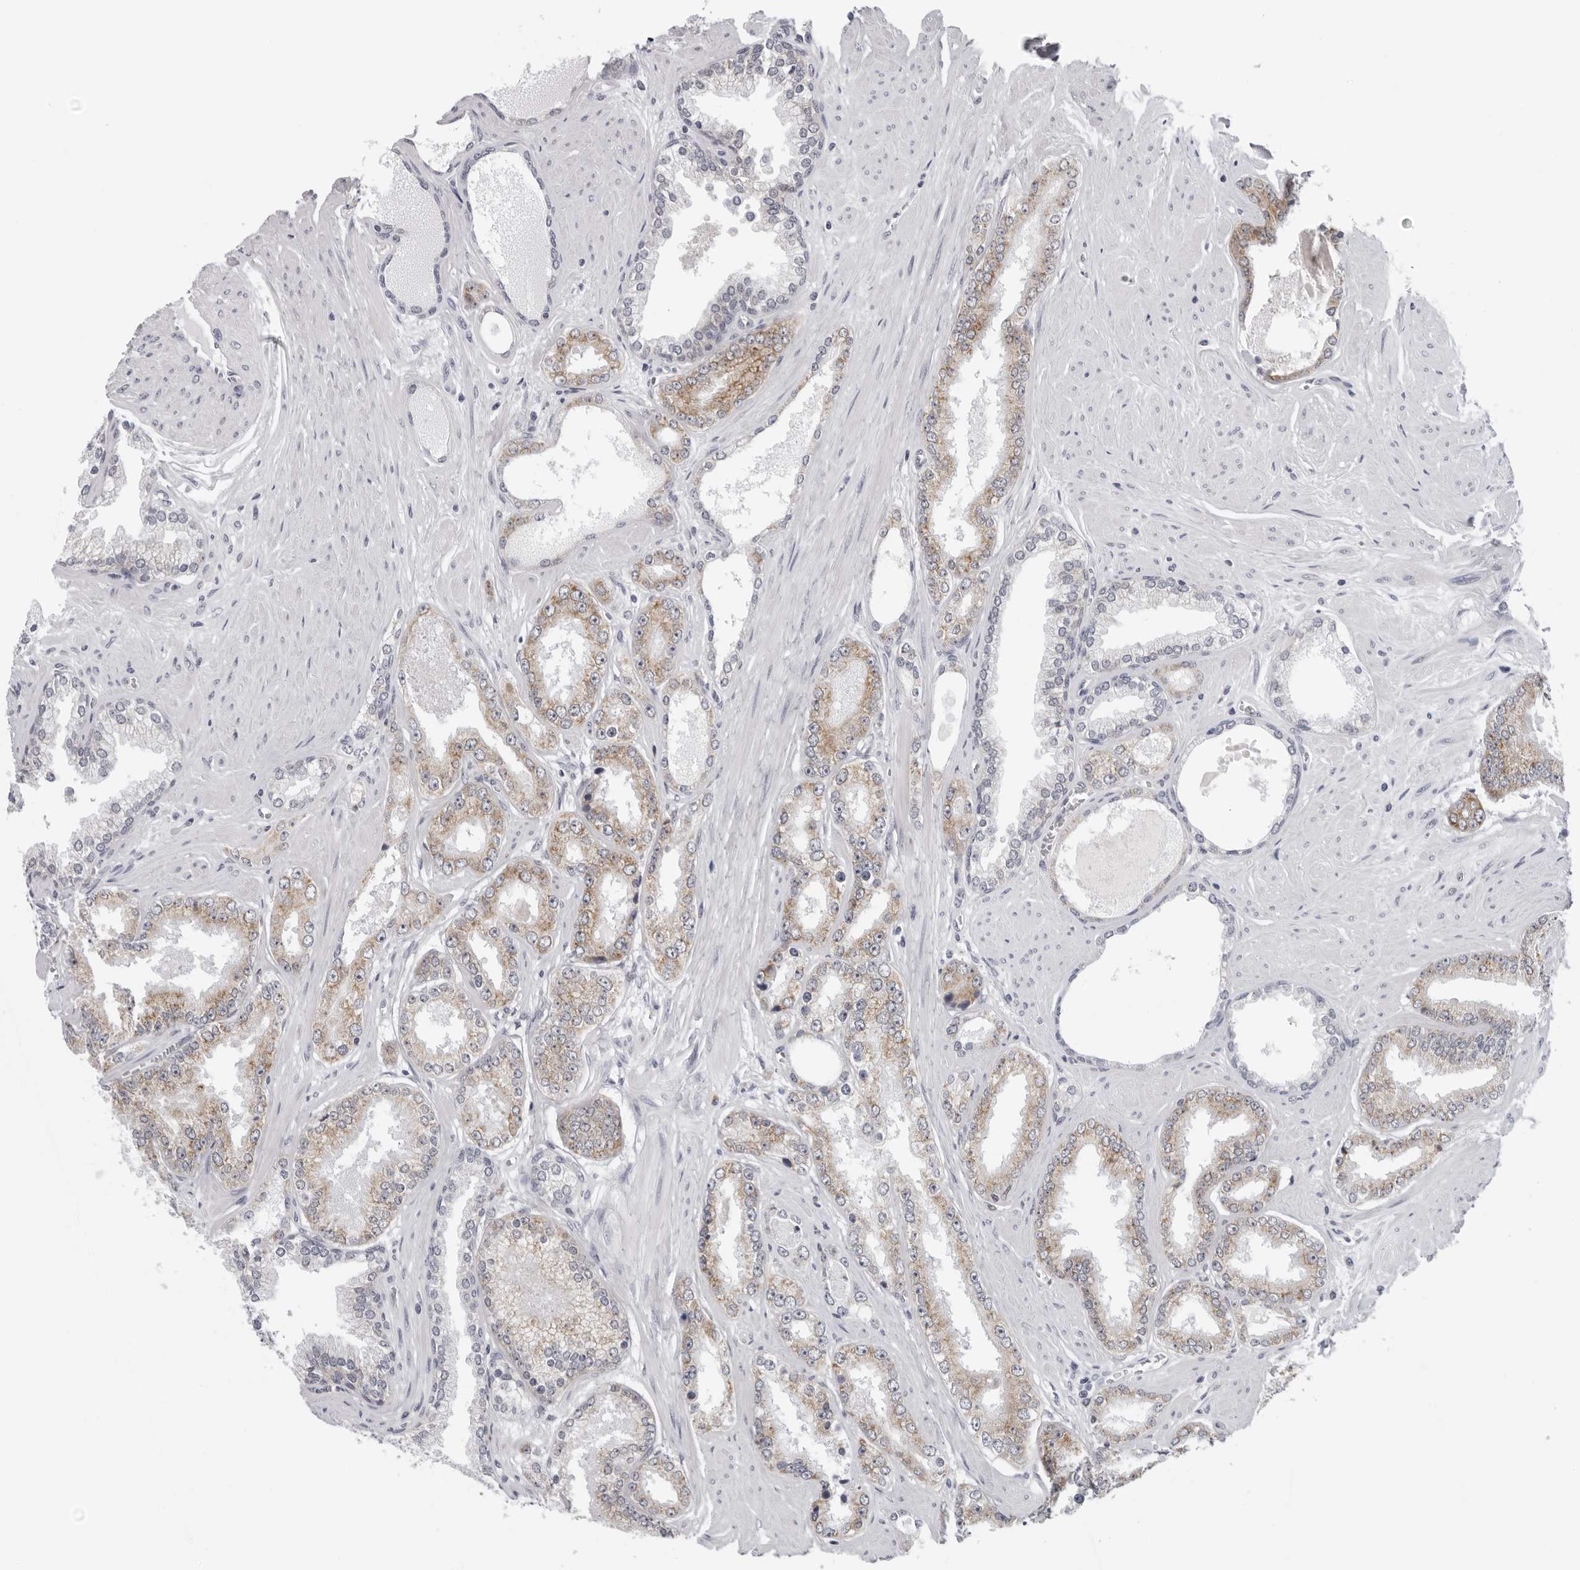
{"staining": {"intensity": "weak", "quantity": ">75%", "location": "cytoplasmic/membranous"}, "tissue": "prostate cancer", "cell_type": "Tumor cells", "image_type": "cancer", "snomed": [{"axis": "morphology", "description": "Adenocarcinoma, Low grade"}, {"axis": "topography", "description": "Prostate"}], "caption": "Protein expression analysis of human prostate cancer reveals weak cytoplasmic/membranous positivity in about >75% of tumor cells.", "gene": "CPT2", "patient": {"sex": "male", "age": 62}}